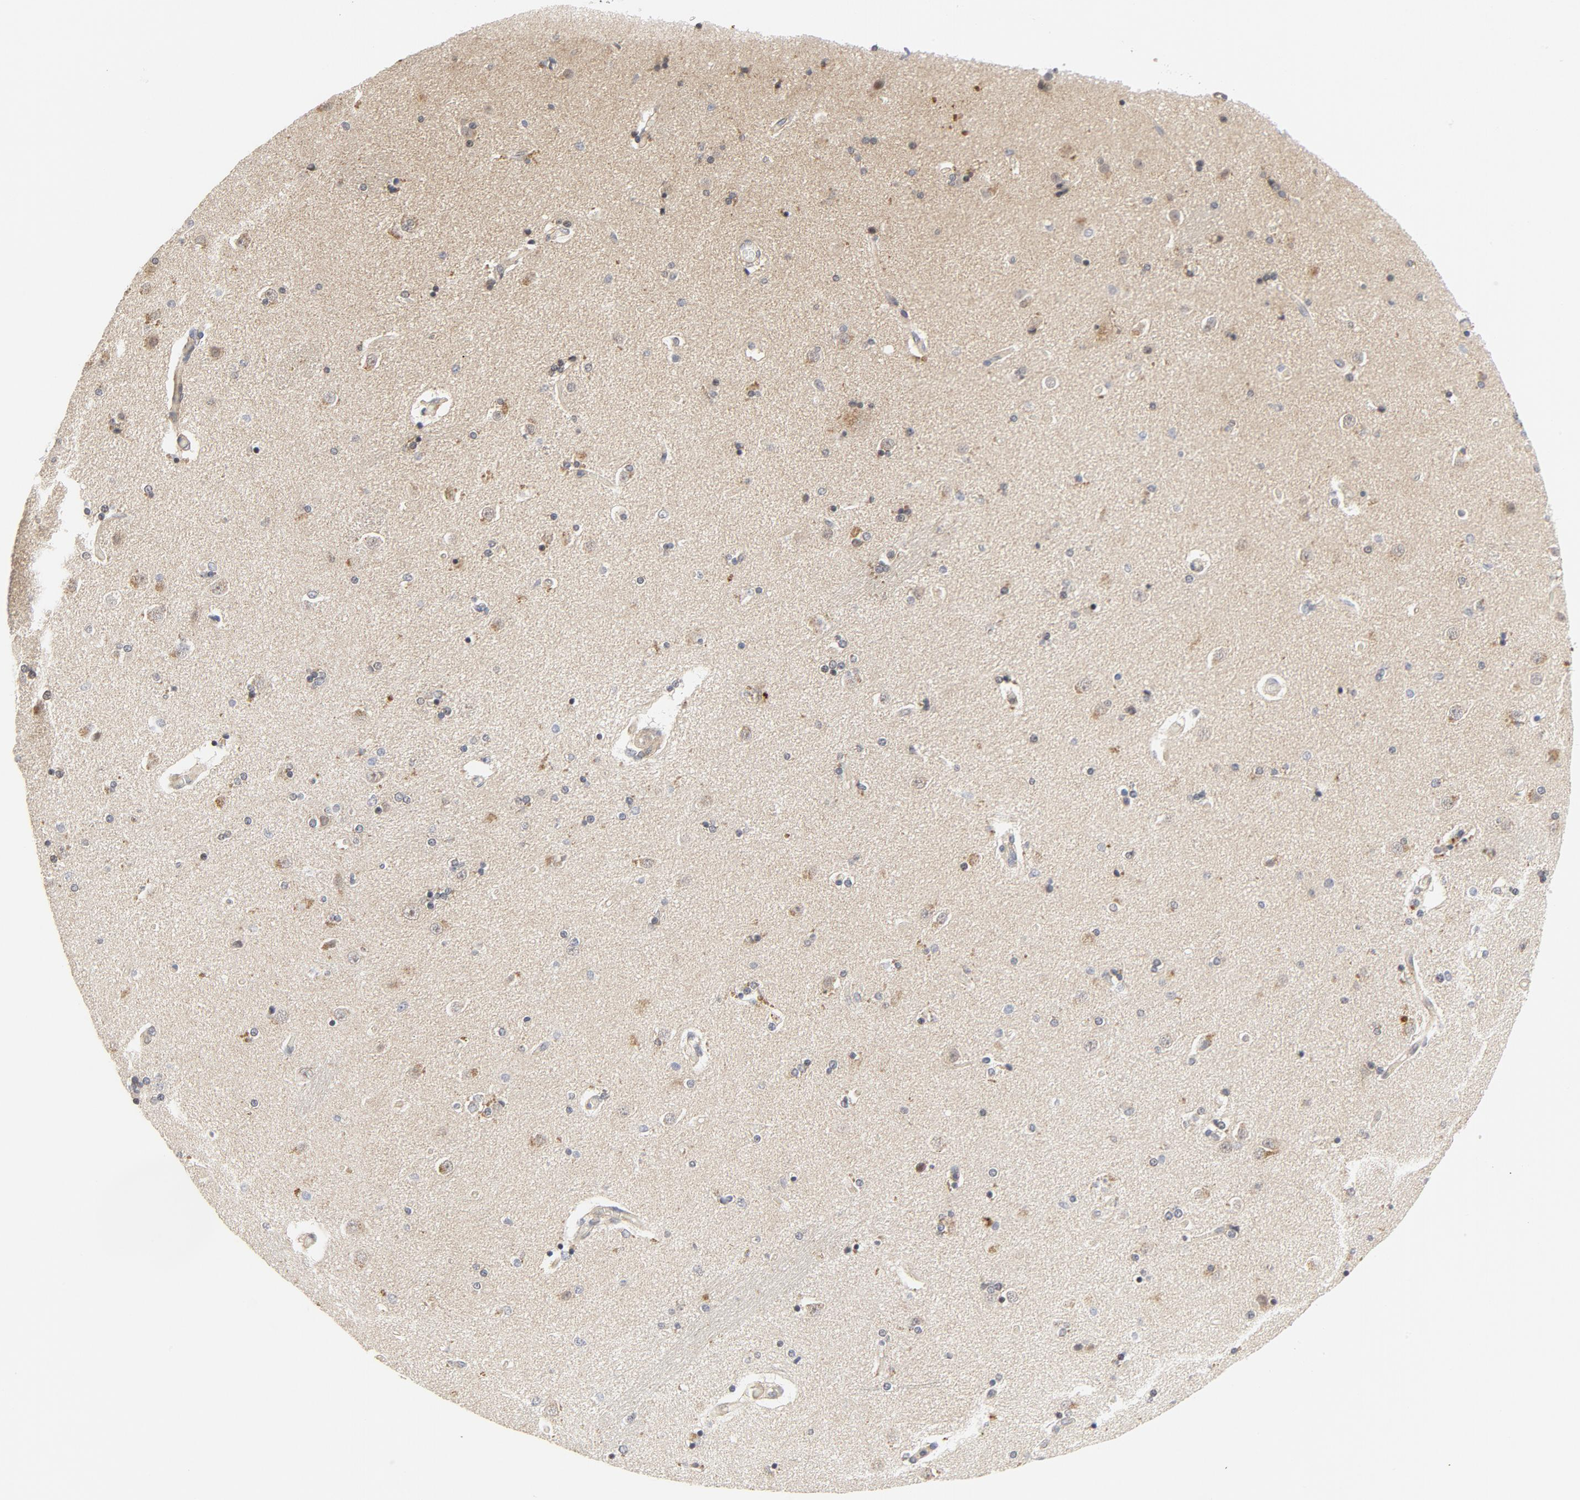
{"staining": {"intensity": "weak", "quantity": "<25%", "location": "cytoplasmic/membranous"}, "tissue": "caudate", "cell_type": "Glial cells", "image_type": "normal", "snomed": [{"axis": "morphology", "description": "Normal tissue, NOS"}, {"axis": "topography", "description": "Lateral ventricle wall"}], "caption": "Immunohistochemistry (IHC) photomicrograph of normal caudate stained for a protein (brown), which demonstrates no staining in glial cells.", "gene": "MAP2K7", "patient": {"sex": "female", "age": 54}}